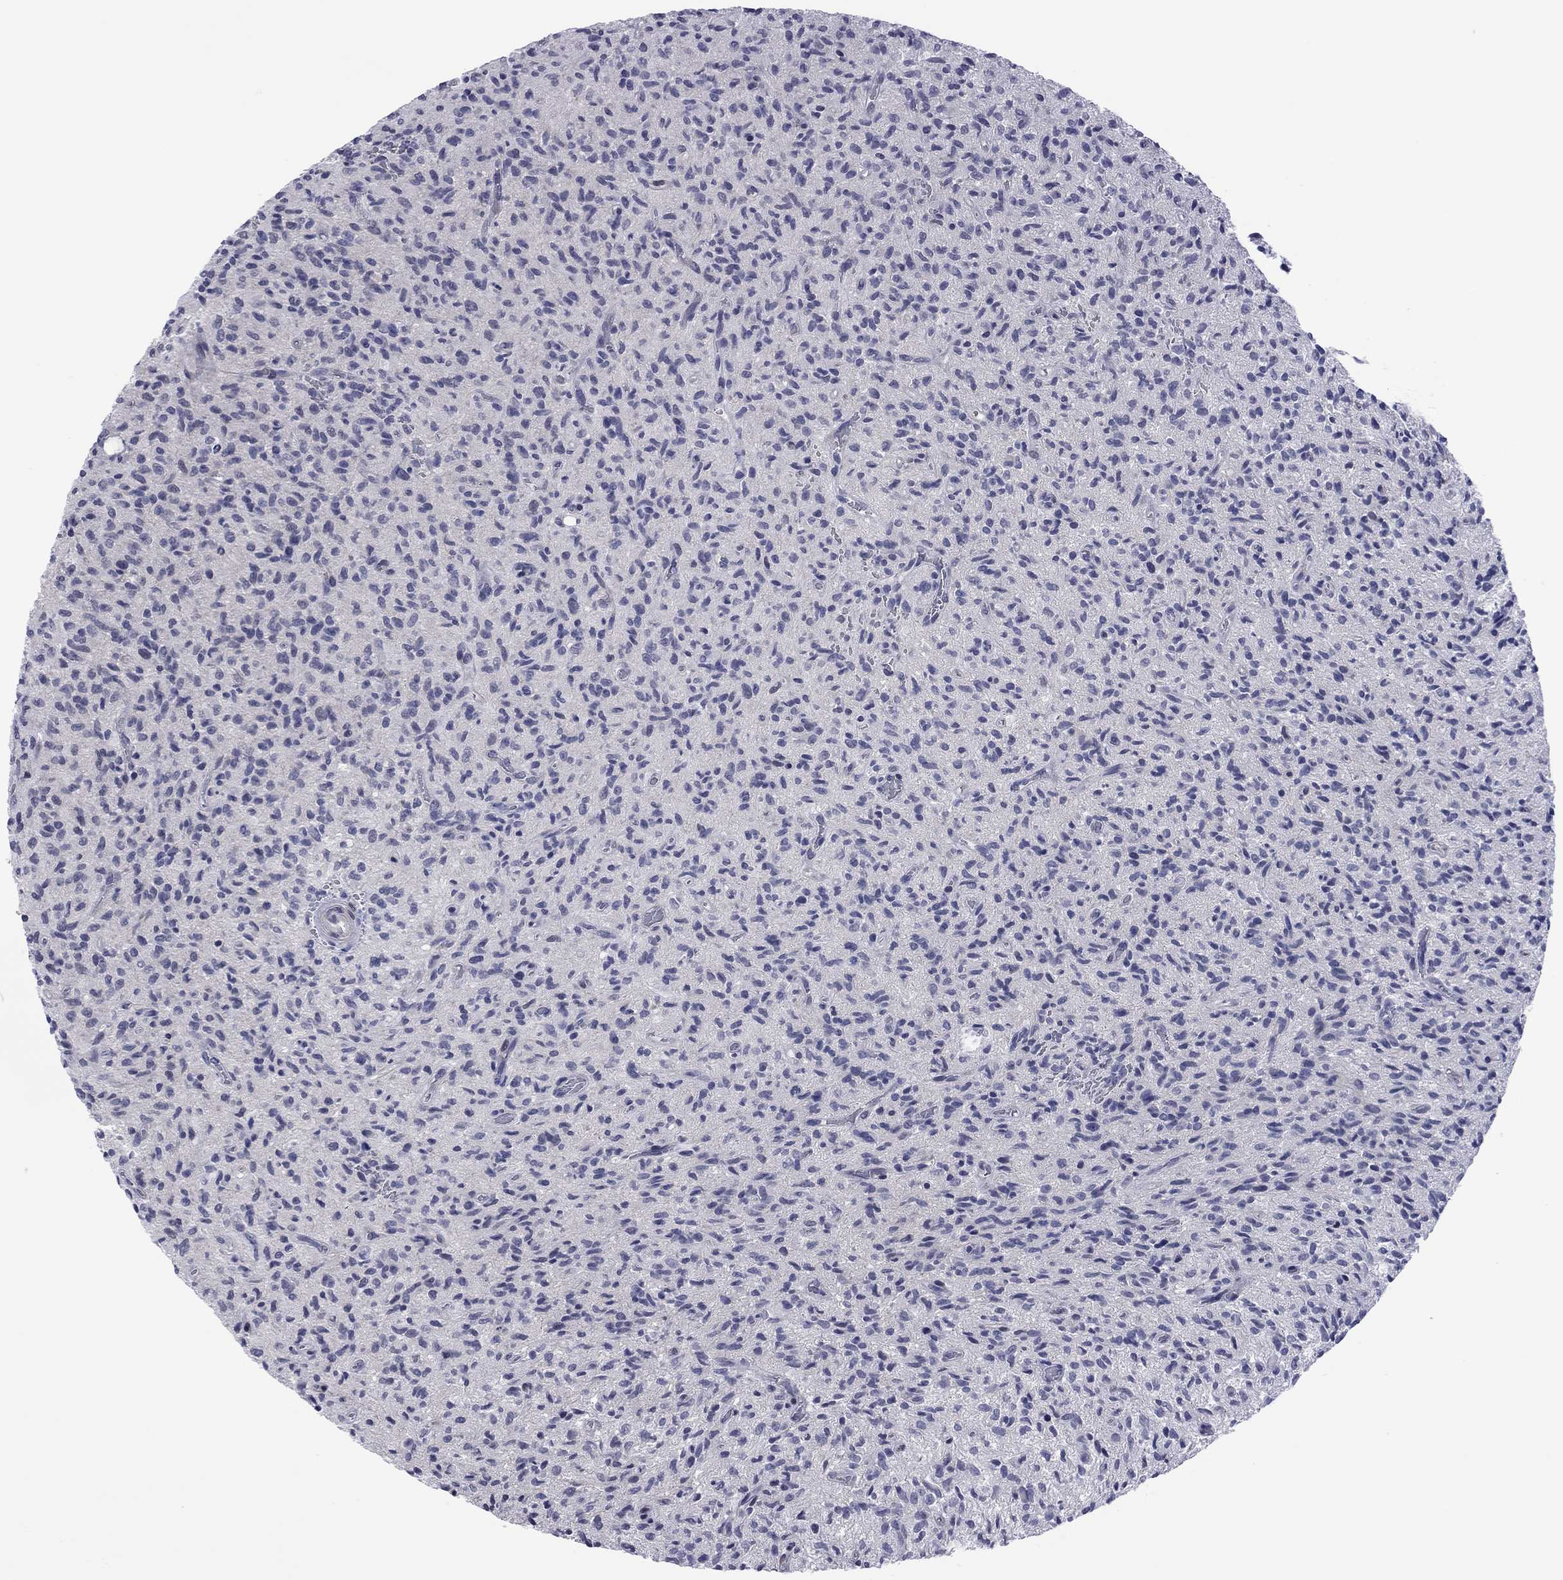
{"staining": {"intensity": "negative", "quantity": "none", "location": "none"}, "tissue": "glioma", "cell_type": "Tumor cells", "image_type": "cancer", "snomed": [{"axis": "morphology", "description": "Glioma, malignant, High grade"}, {"axis": "topography", "description": "Brain"}], "caption": "Malignant glioma (high-grade) was stained to show a protein in brown. There is no significant staining in tumor cells.", "gene": "POU5F2", "patient": {"sex": "male", "age": 64}}